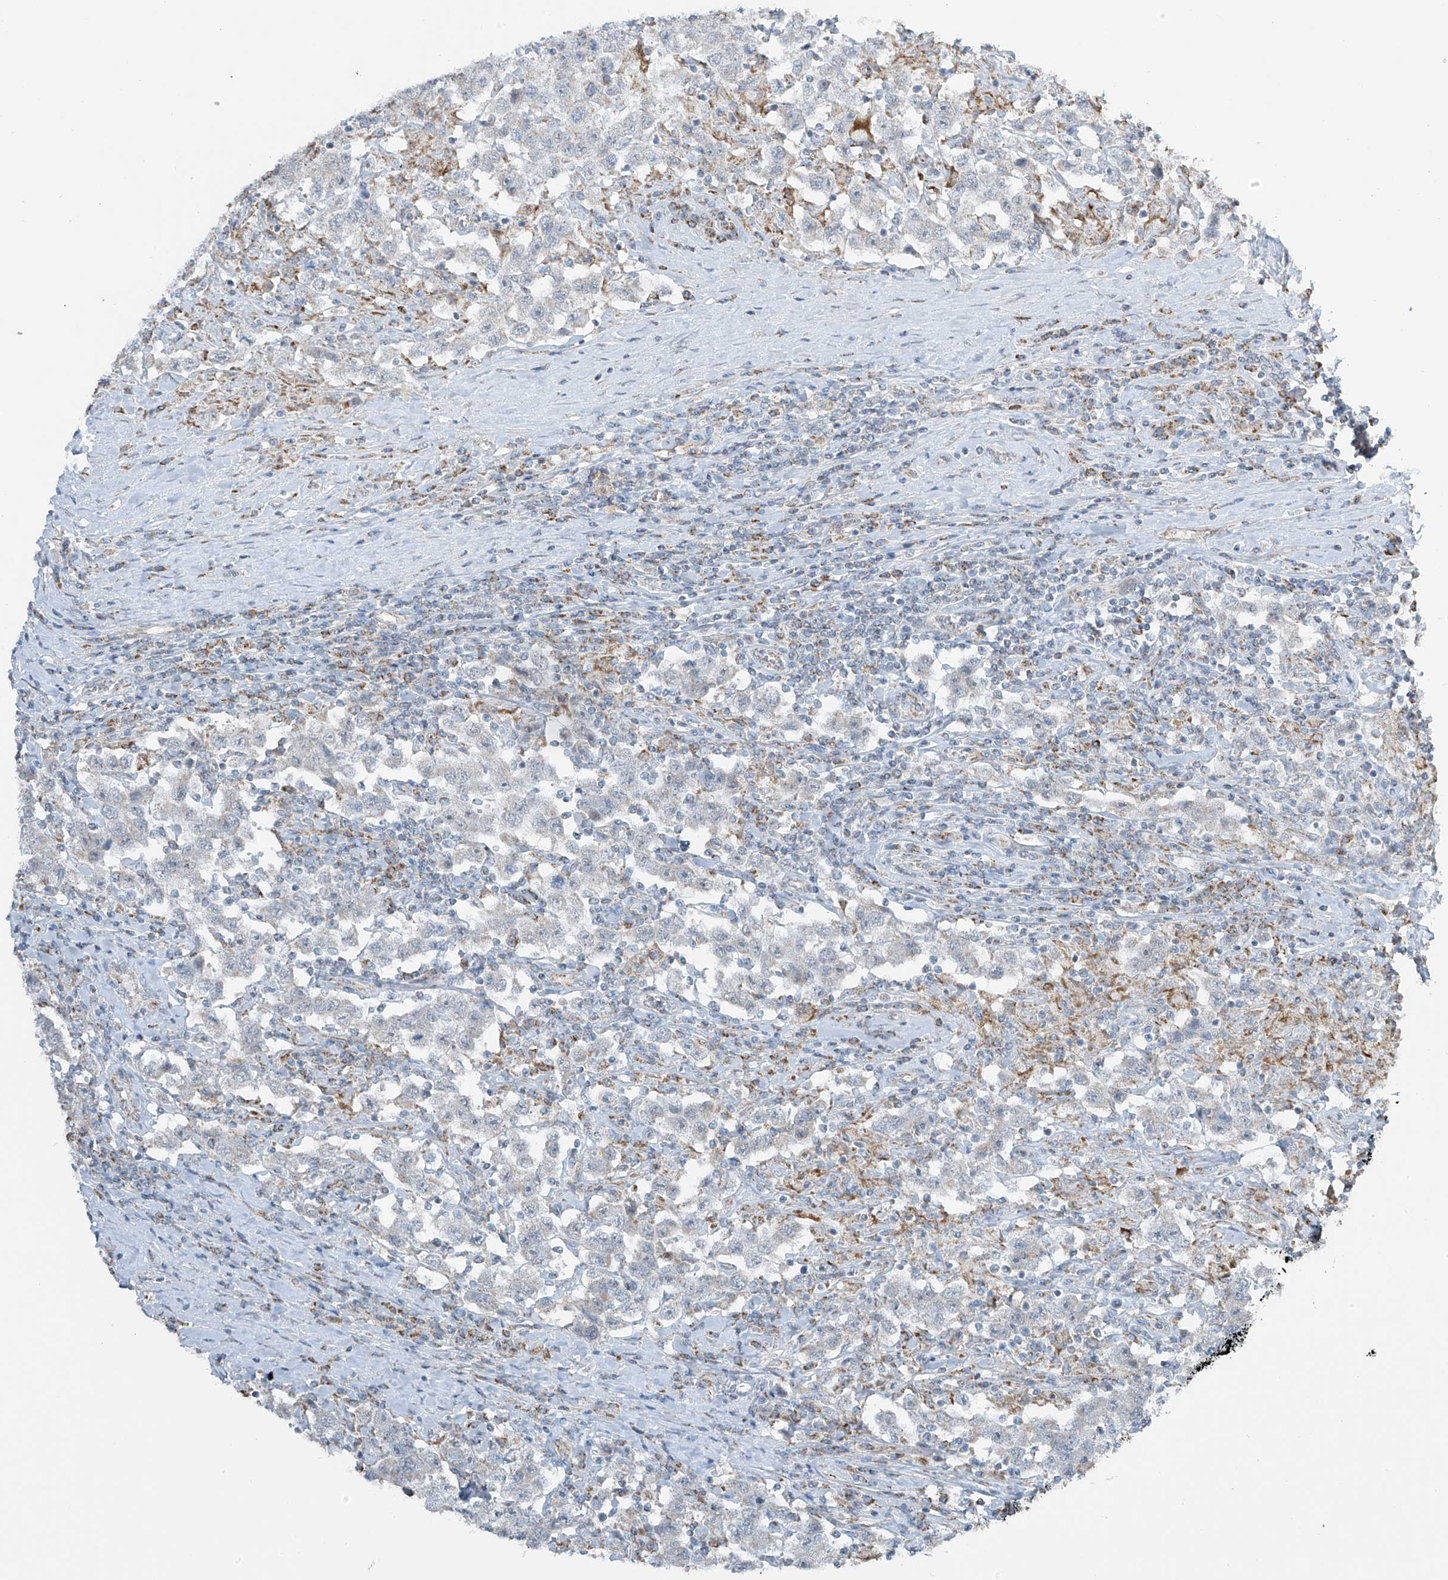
{"staining": {"intensity": "negative", "quantity": "none", "location": "none"}, "tissue": "testis cancer", "cell_type": "Tumor cells", "image_type": "cancer", "snomed": [{"axis": "morphology", "description": "Seminoma, NOS"}, {"axis": "topography", "description": "Testis"}], "caption": "Immunohistochemistry of testis cancer (seminoma) reveals no staining in tumor cells.", "gene": "SMDT1", "patient": {"sex": "male", "age": 41}}